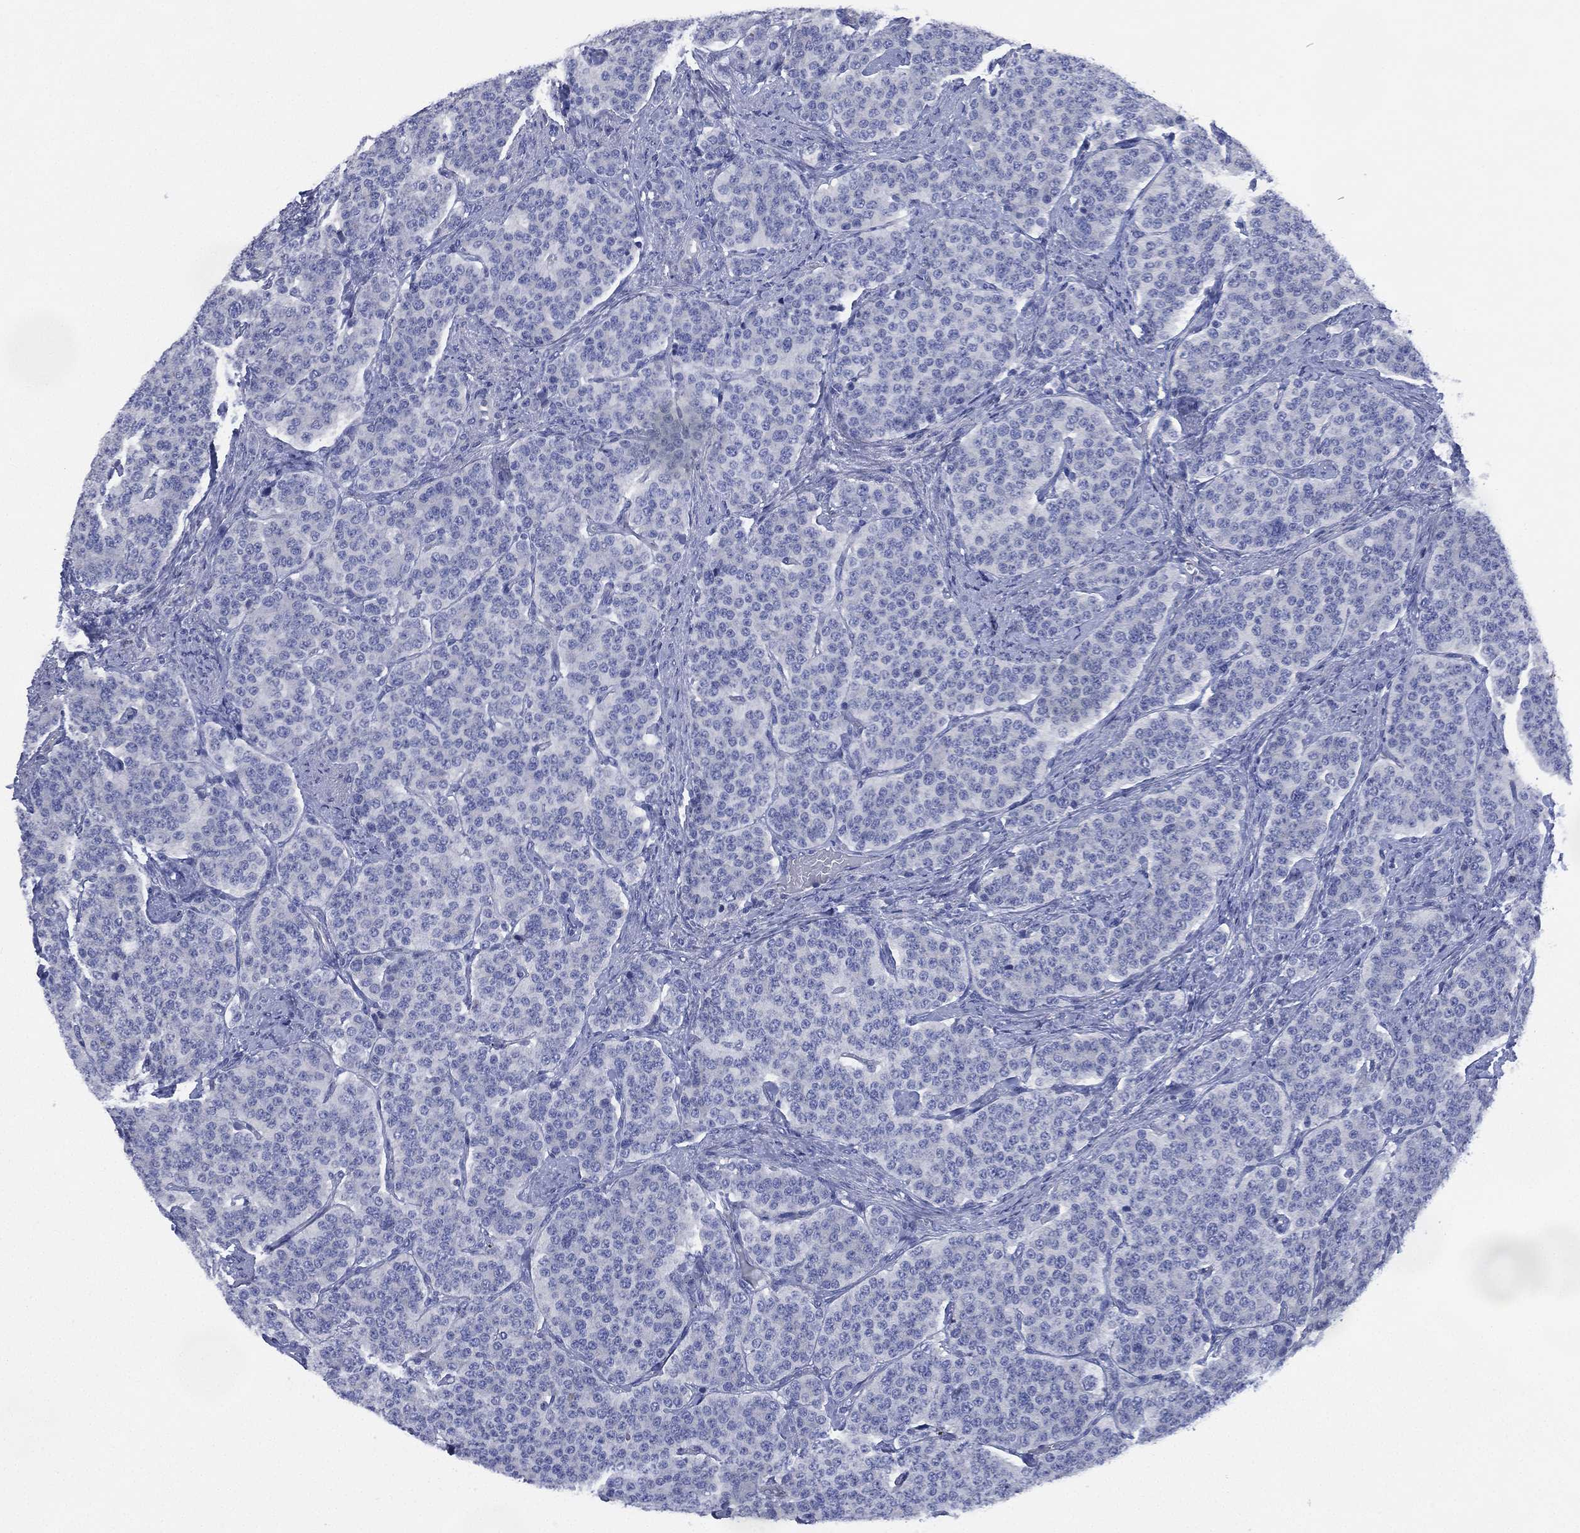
{"staining": {"intensity": "negative", "quantity": "none", "location": "none"}, "tissue": "carcinoid", "cell_type": "Tumor cells", "image_type": "cancer", "snomed": [{"axis": "morphology", "description": "Carcinoid, malignant, NOS"}, {"axis": "topography", "description": "Small intestine"}], "caption": "IHC of human malignant carcinoid shows no positivity in tumor cells.", "gene": "CCDC70", "patient": {"sex": "female", "age": 58}}